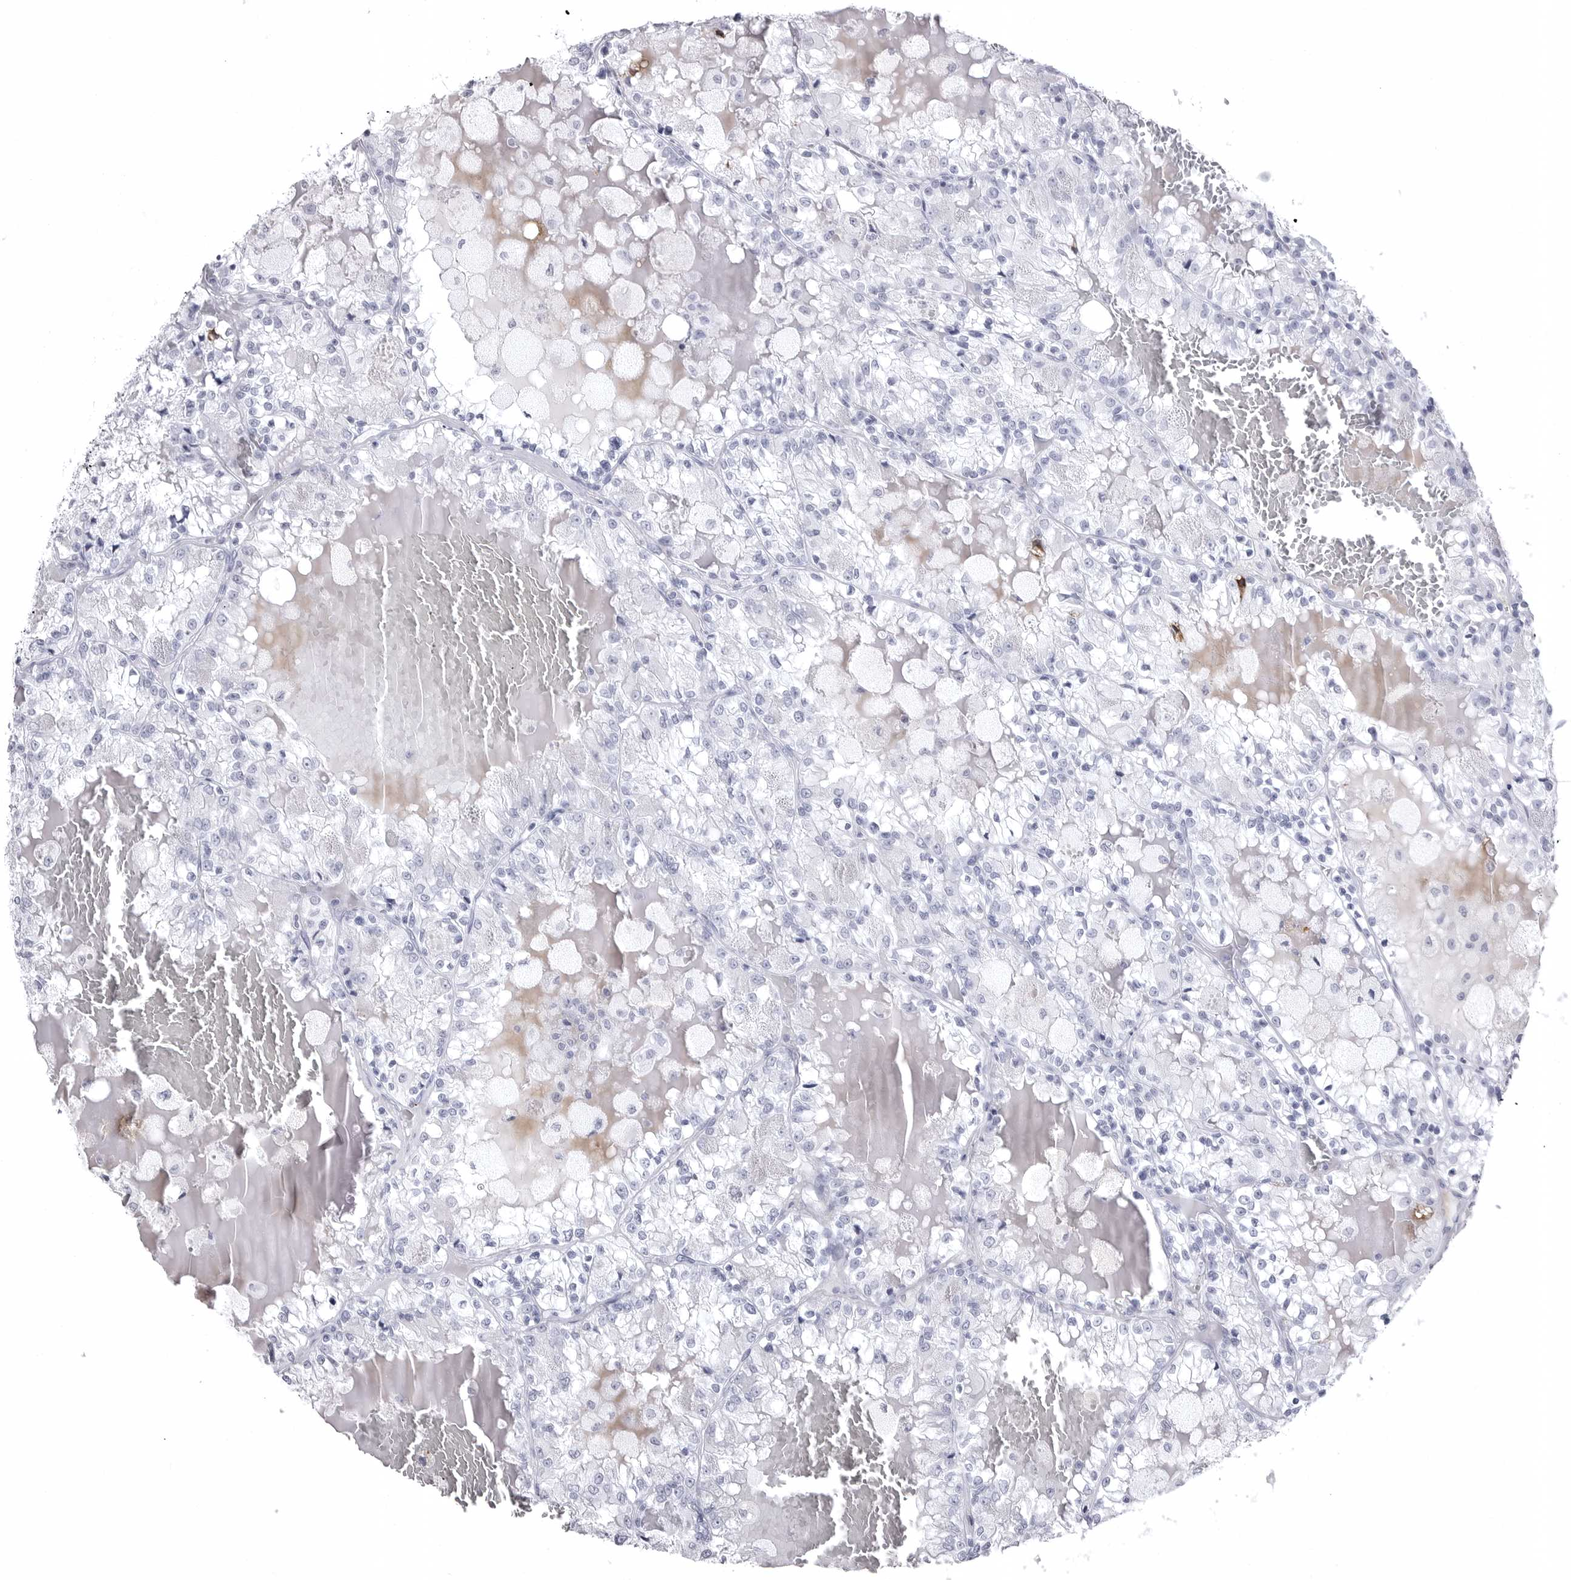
{"staining": {"intensity": "negative", "quantity": "none", "location": "none"}, "tissue": "renal cancer", "cell_type": "Tumor cells", "image_type": "cancer", "snomed": [{"axis": "morphology", "description": "Adenocarcinoma, NOS"}, {"axis": "topography", "description": "Kidney"}], "caption": "Renal cancer was stained to show a protein in brown. There is no significant positivity in tumor cells.", "gene": "COL26A1", "patient": {"sex": "female", "age": 56}}